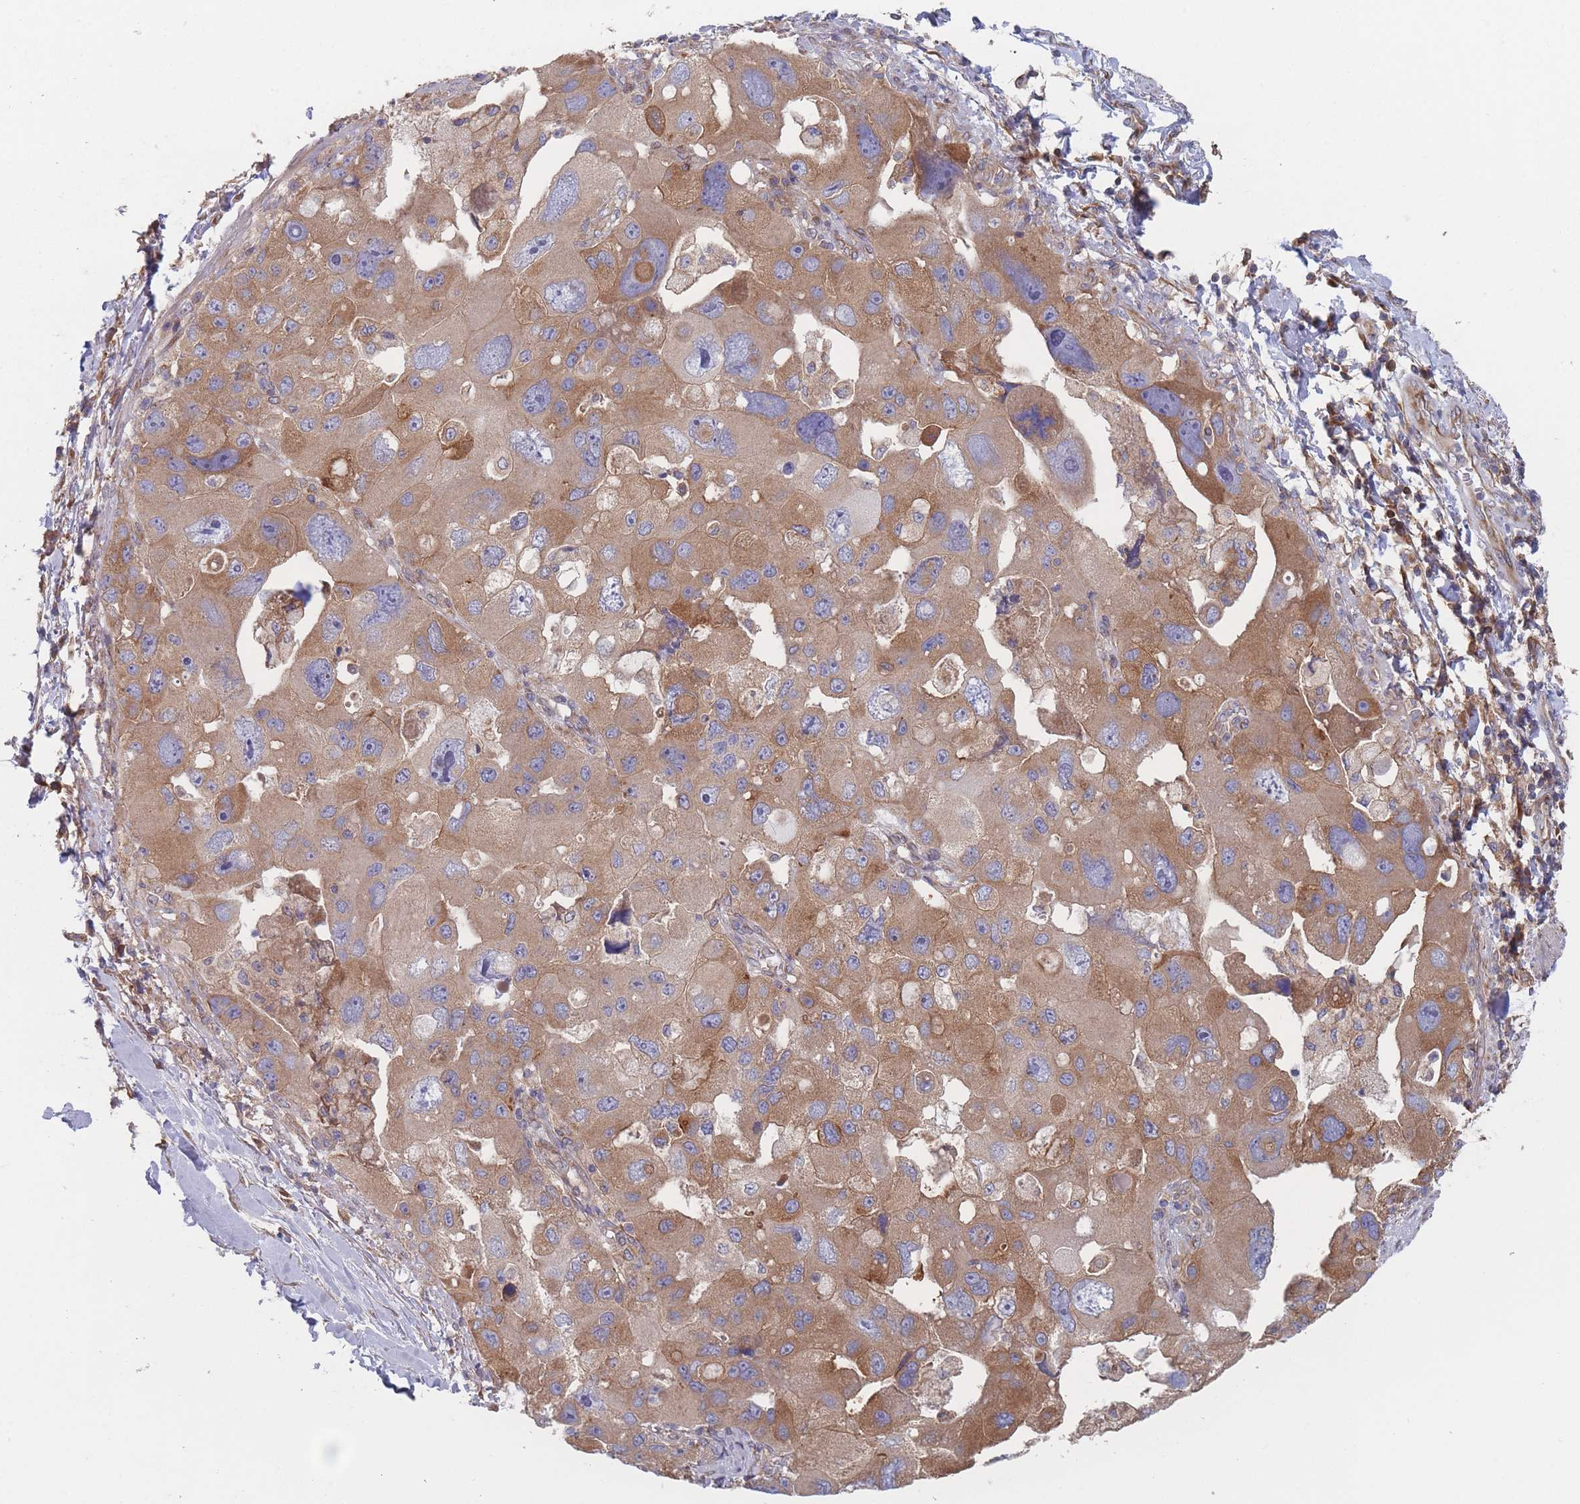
{"staining": {"intensity": "moderate", "quantity": ">75%", "location": "cytoplasmic/membranous"}, "tissue": "lung cancer", "cell_type": "Tumor cells", "image_type": "cancer", "snomed": [{"axis": "morphology", "description": "Adenocarcinoma, NOS"}, {"axis": "topography", "description": "Lung"}], "caption": "Protein positivity by immunohistochemistry shows moderate cytoplasmic/membranous staining in approximately >75% of tumor cells in lung cancer (adenocarcinoma). (IHC, brightfield microscopy, high magnification).", "gene": "KDSR", "patient": {"sex": "female", "age": 54}}